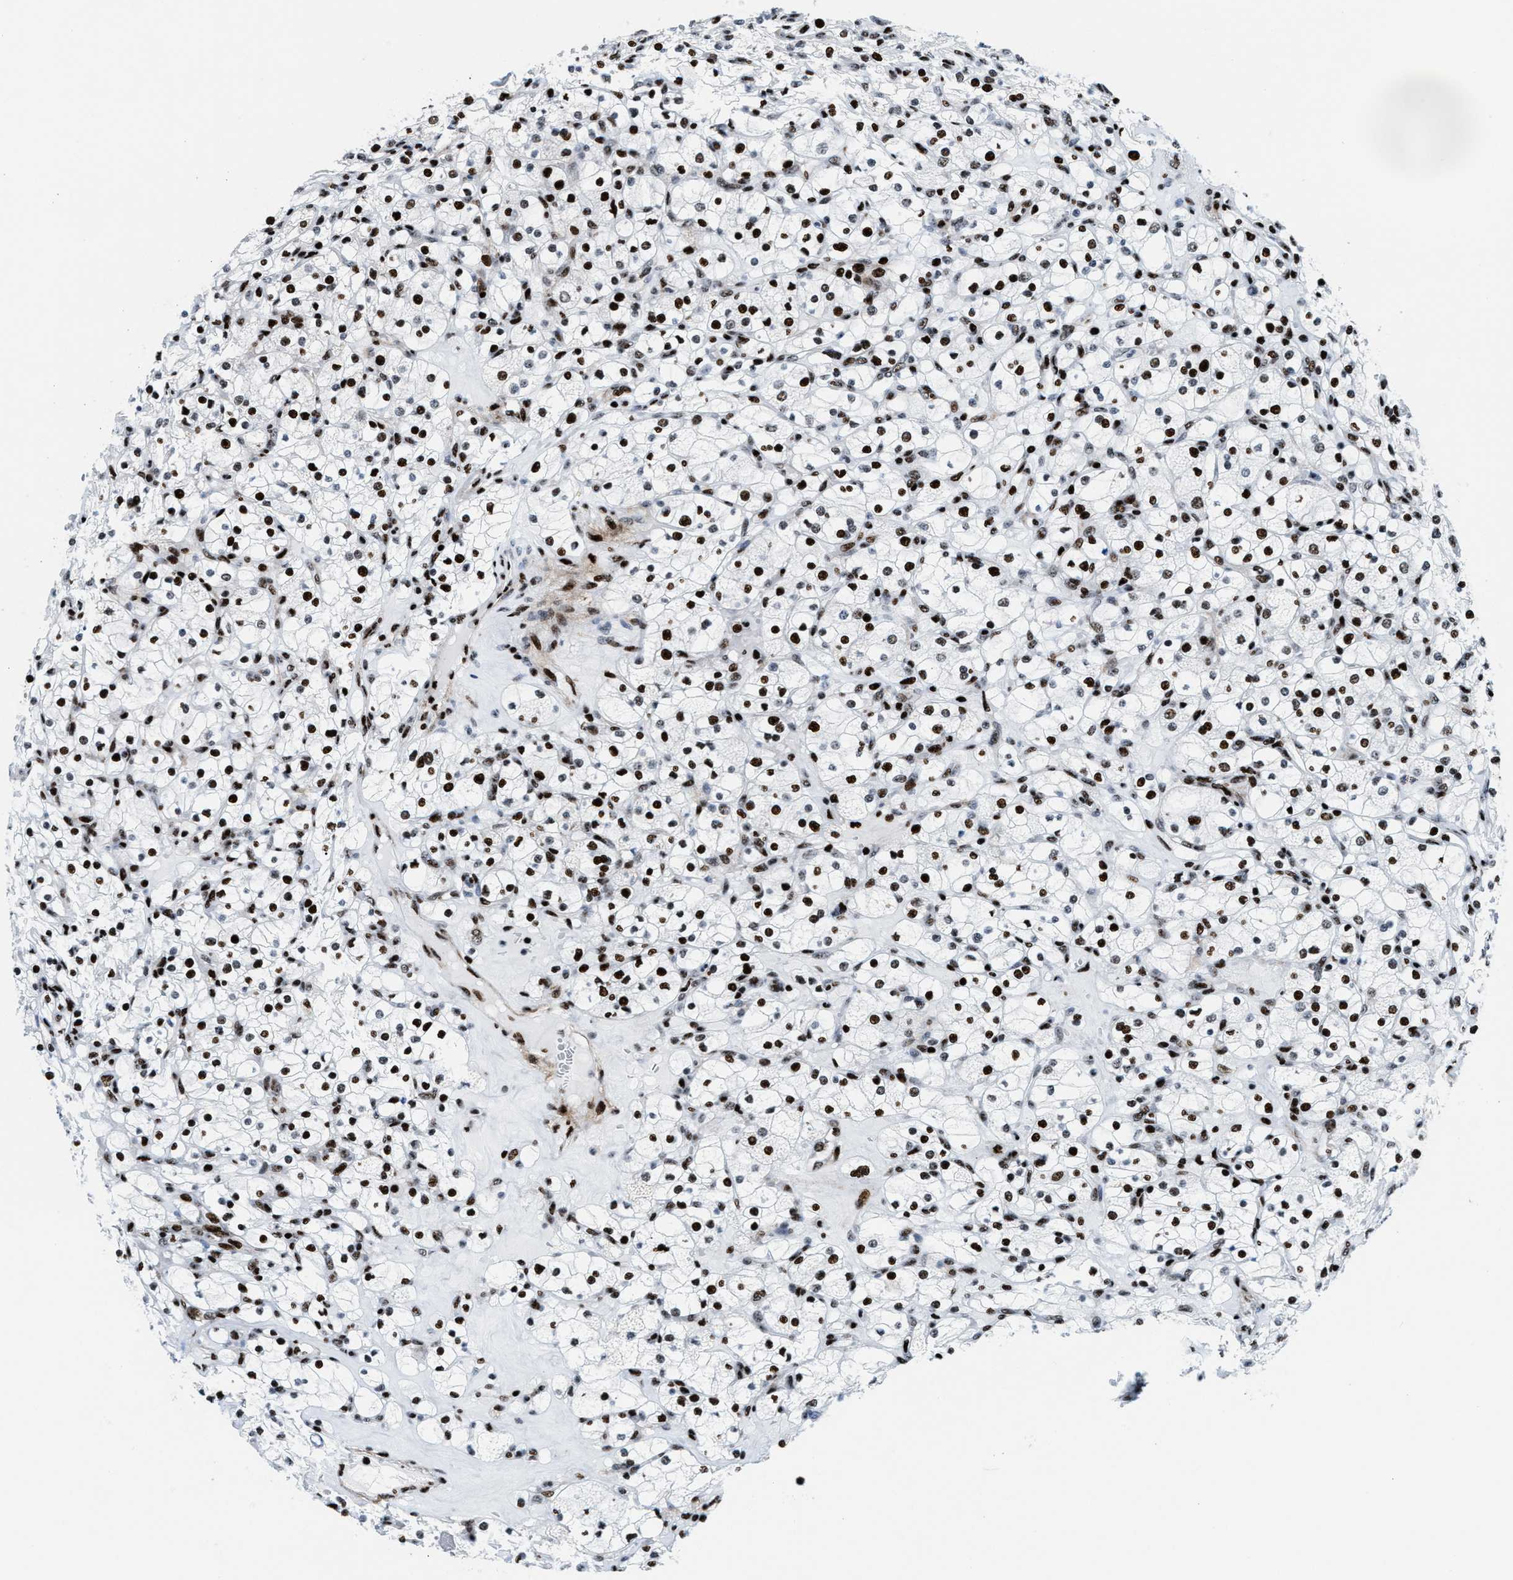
{"staining": {"intensity": "strong", "quantity": ">75%", "location": "nuclear"}, "tissue": "renal cancer", "cell_type": "Tumor cells", "image_type": "cancer", "snomed": [{"axis": "morphology", "description": "Adenocarcinoma, NOS"}, {"axis": "topography", "description": "Kidney"}], "caption": "This image displays immunohistochemistry (IHC) staining of human renal cancer (adenocarcinoma), with high strong nuclear positivity in about >75% of tumor cells.", "gene": "NONO", "patient": {"sex": "female", "age": 83}}